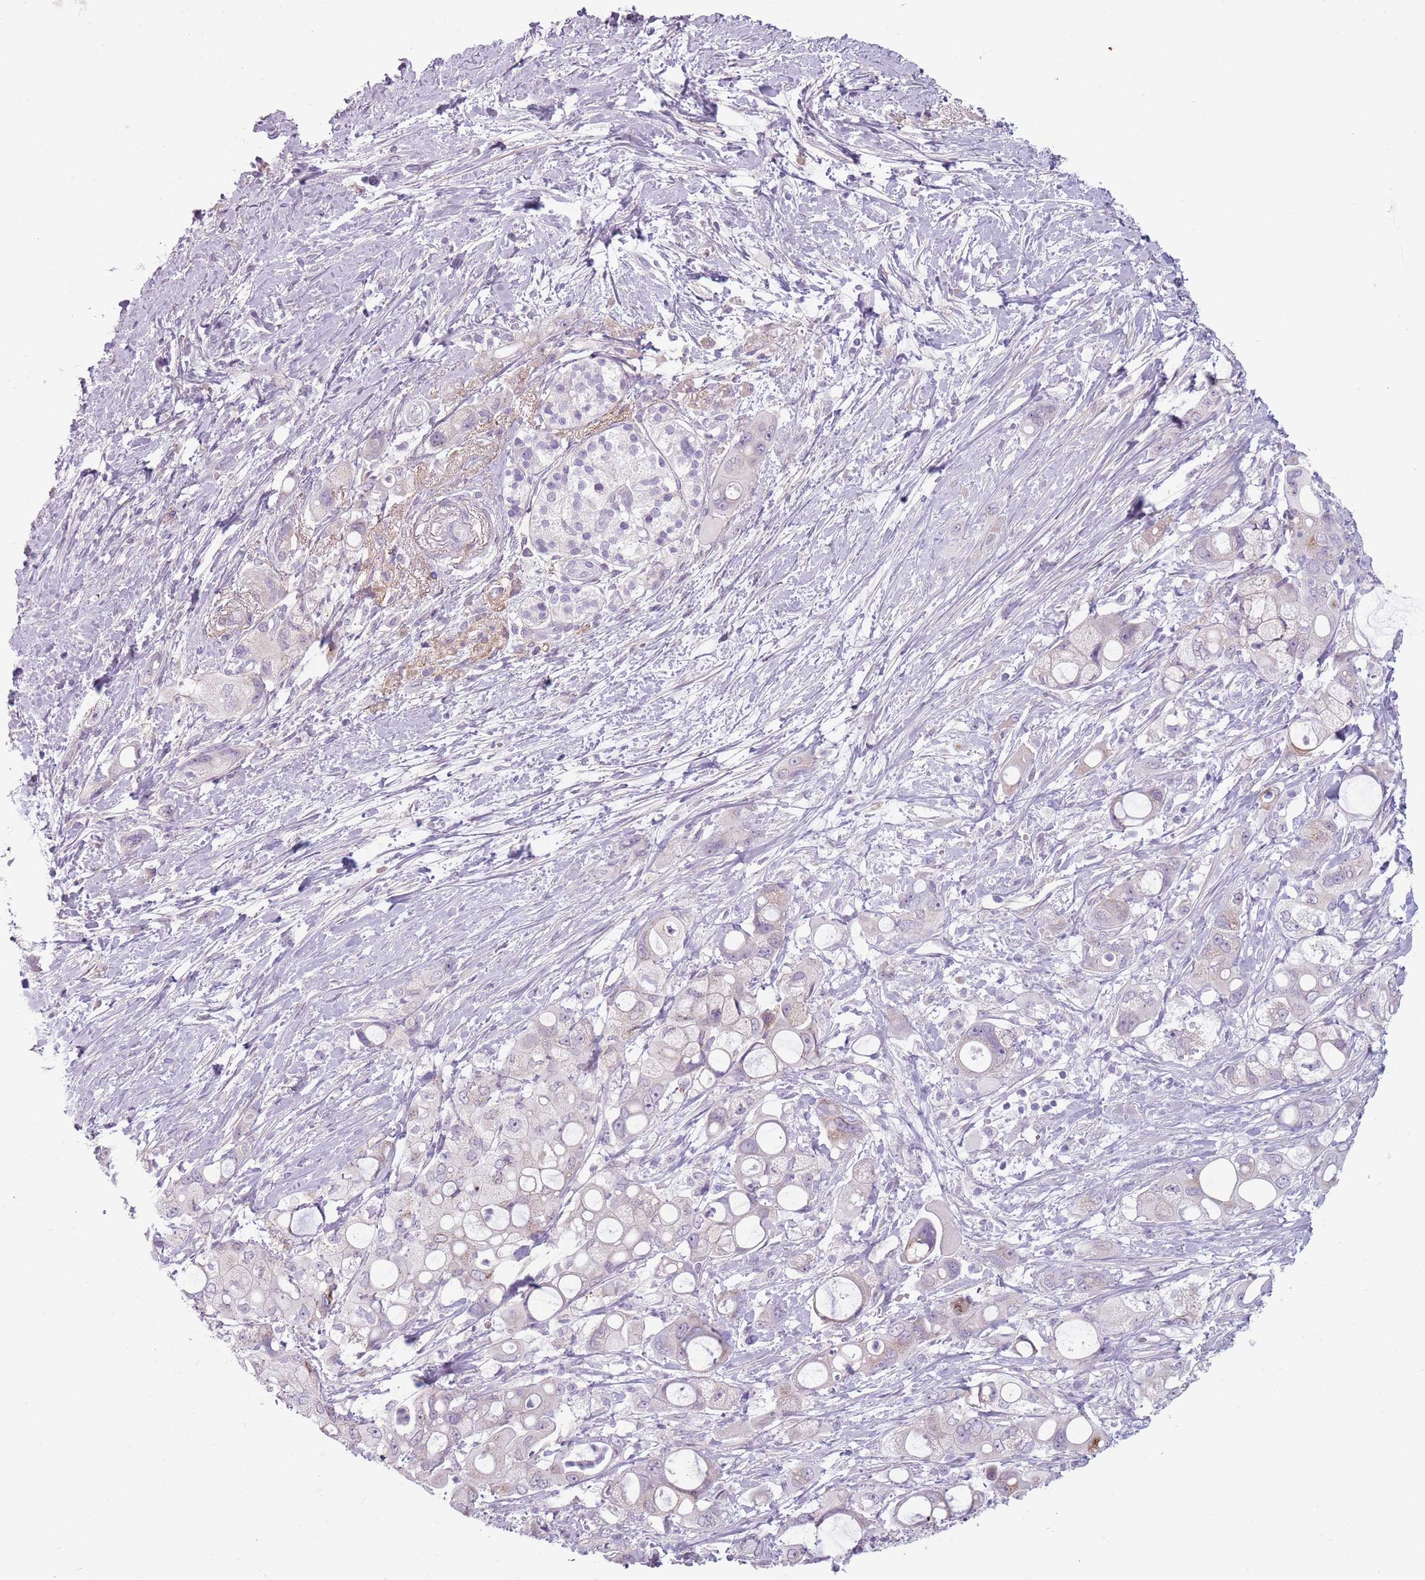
{"staining": {"intensity": "weak", "quantity": "<25%", "location": "cytoplasmic/membranous"}, "tissue": "pancreatic cancer", "cell_type": "Tumor cells", "image_type": "cancer", "snomed": [{"axis": "morphology", "description": "Adenocarcinoma, NOS"}, {"axis": "topography", "description": "Pancreas"}], "caption": "This is a photomicrograph of immunohistochemistry (IHC) staining of pancreatic cancer, which shows no staining in tumor cells.", "gene": "MEGF8", "patient": {"sex": "male", "age": 68}}